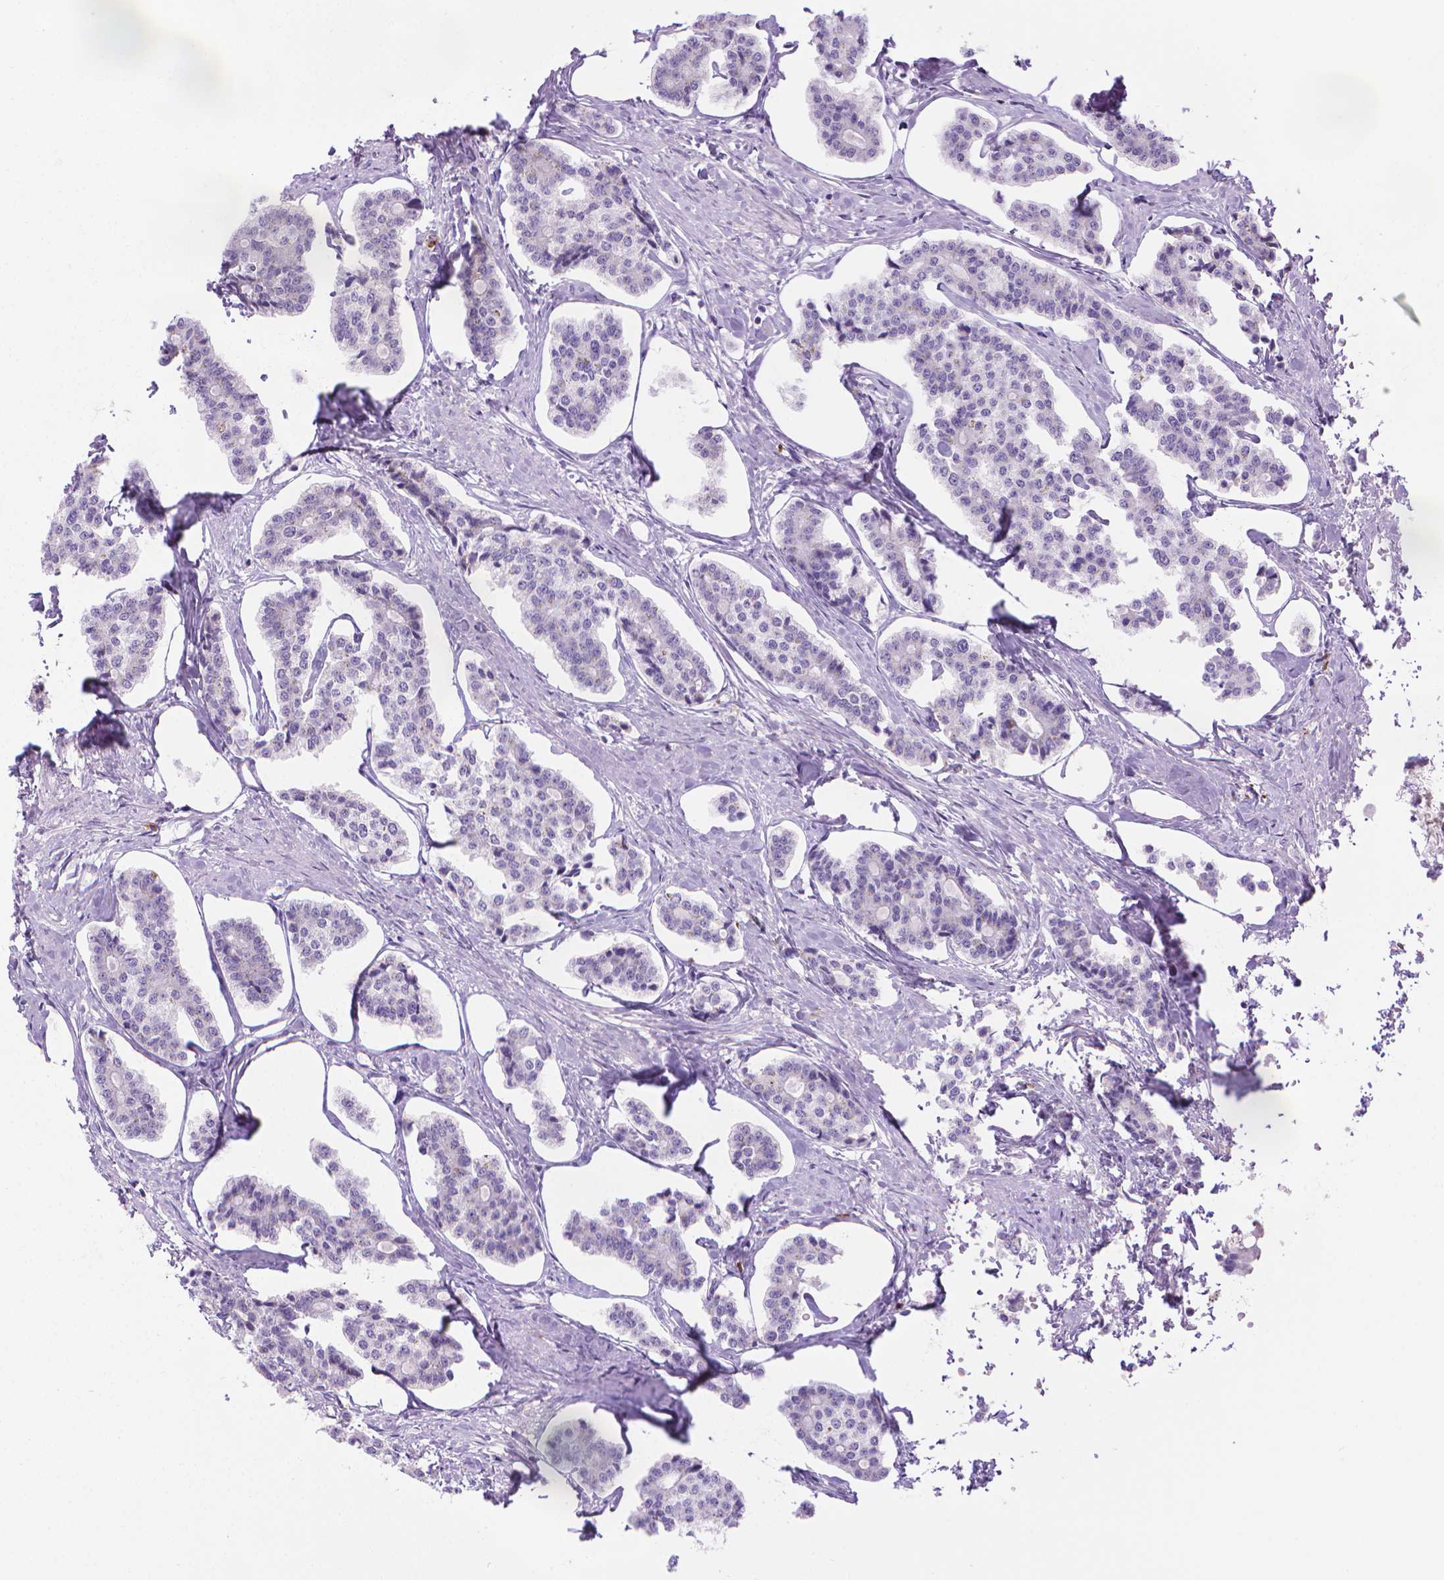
{"staining": {"intensity": "negative", "quantity": "none", "location": "none"}, "tissue": "carcinoid", "cell_type": "Tumor cells", "image_type": "cancer", "snomed": [{"axis": "morphology", "description": "Carcinoid, malignant, NOS"}, {"axis": "topography", "description": "Small intestine"}], "caption": "Immunohistochemical staining of carcinoid (malignant) demonstrates no significant expression in tumor cells.", "gene": "SPAG6", "patient": {"sex": "female", "age": 65}}